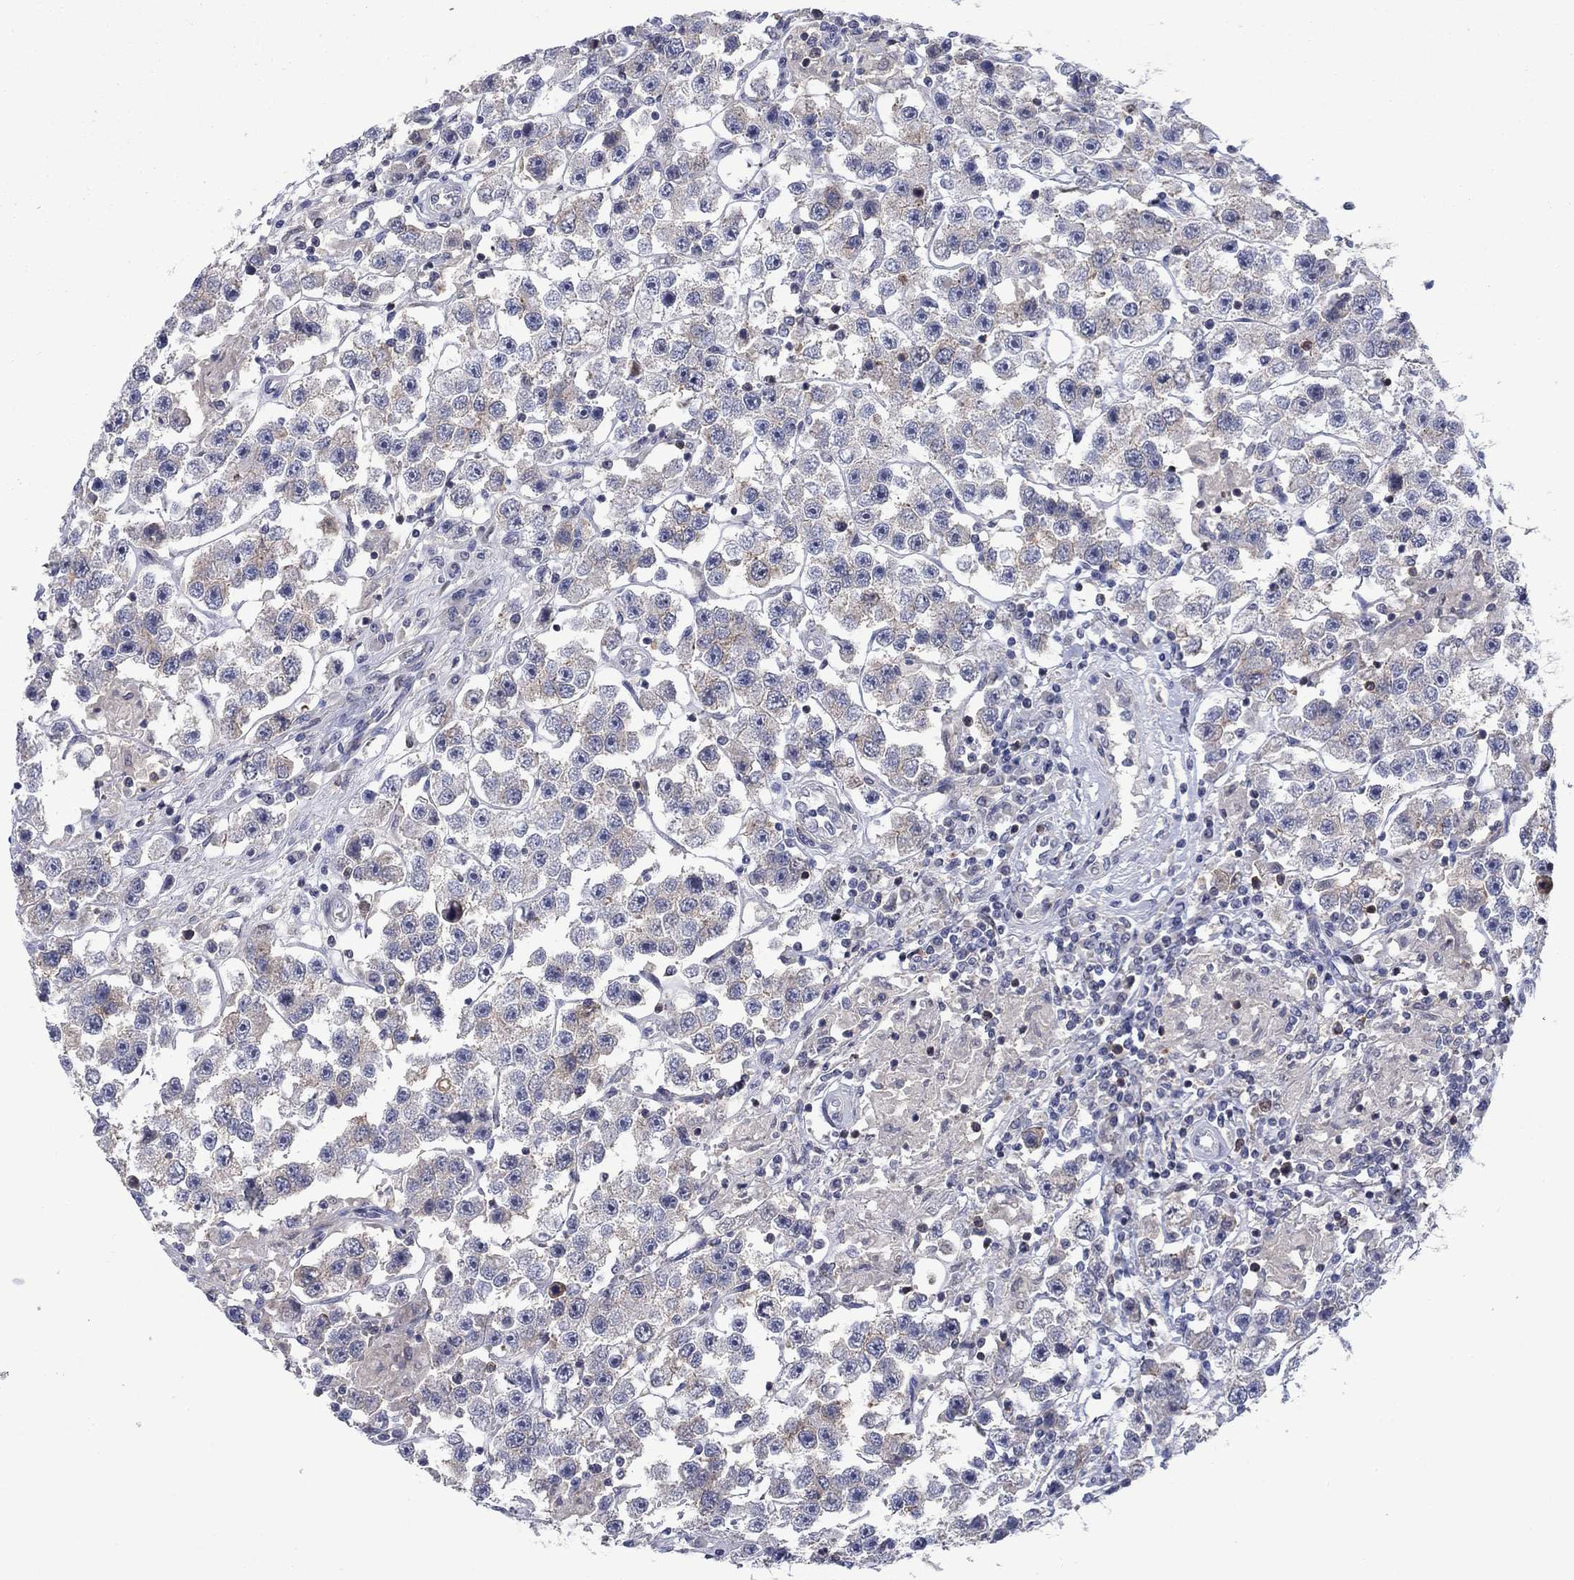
{"staining": {"intensity": "weak", "quantity": "<25%", "location": "cytoplasmic/membranous"}, "tissue": "testis cancer", "cell_type": "Tumor cells", "image_type": "cancer", "snomed": [{"axis": "morphology", "description": "Seminoma, NOS"}, {"axis": "topography", "description": "Testis"}], "caption": "Histopathology image shows no significant protein positivity in tumor cells of testis cancer (seminoma).", "gene": "KIF15", "patient": {"sex": "male", "age": 45}}